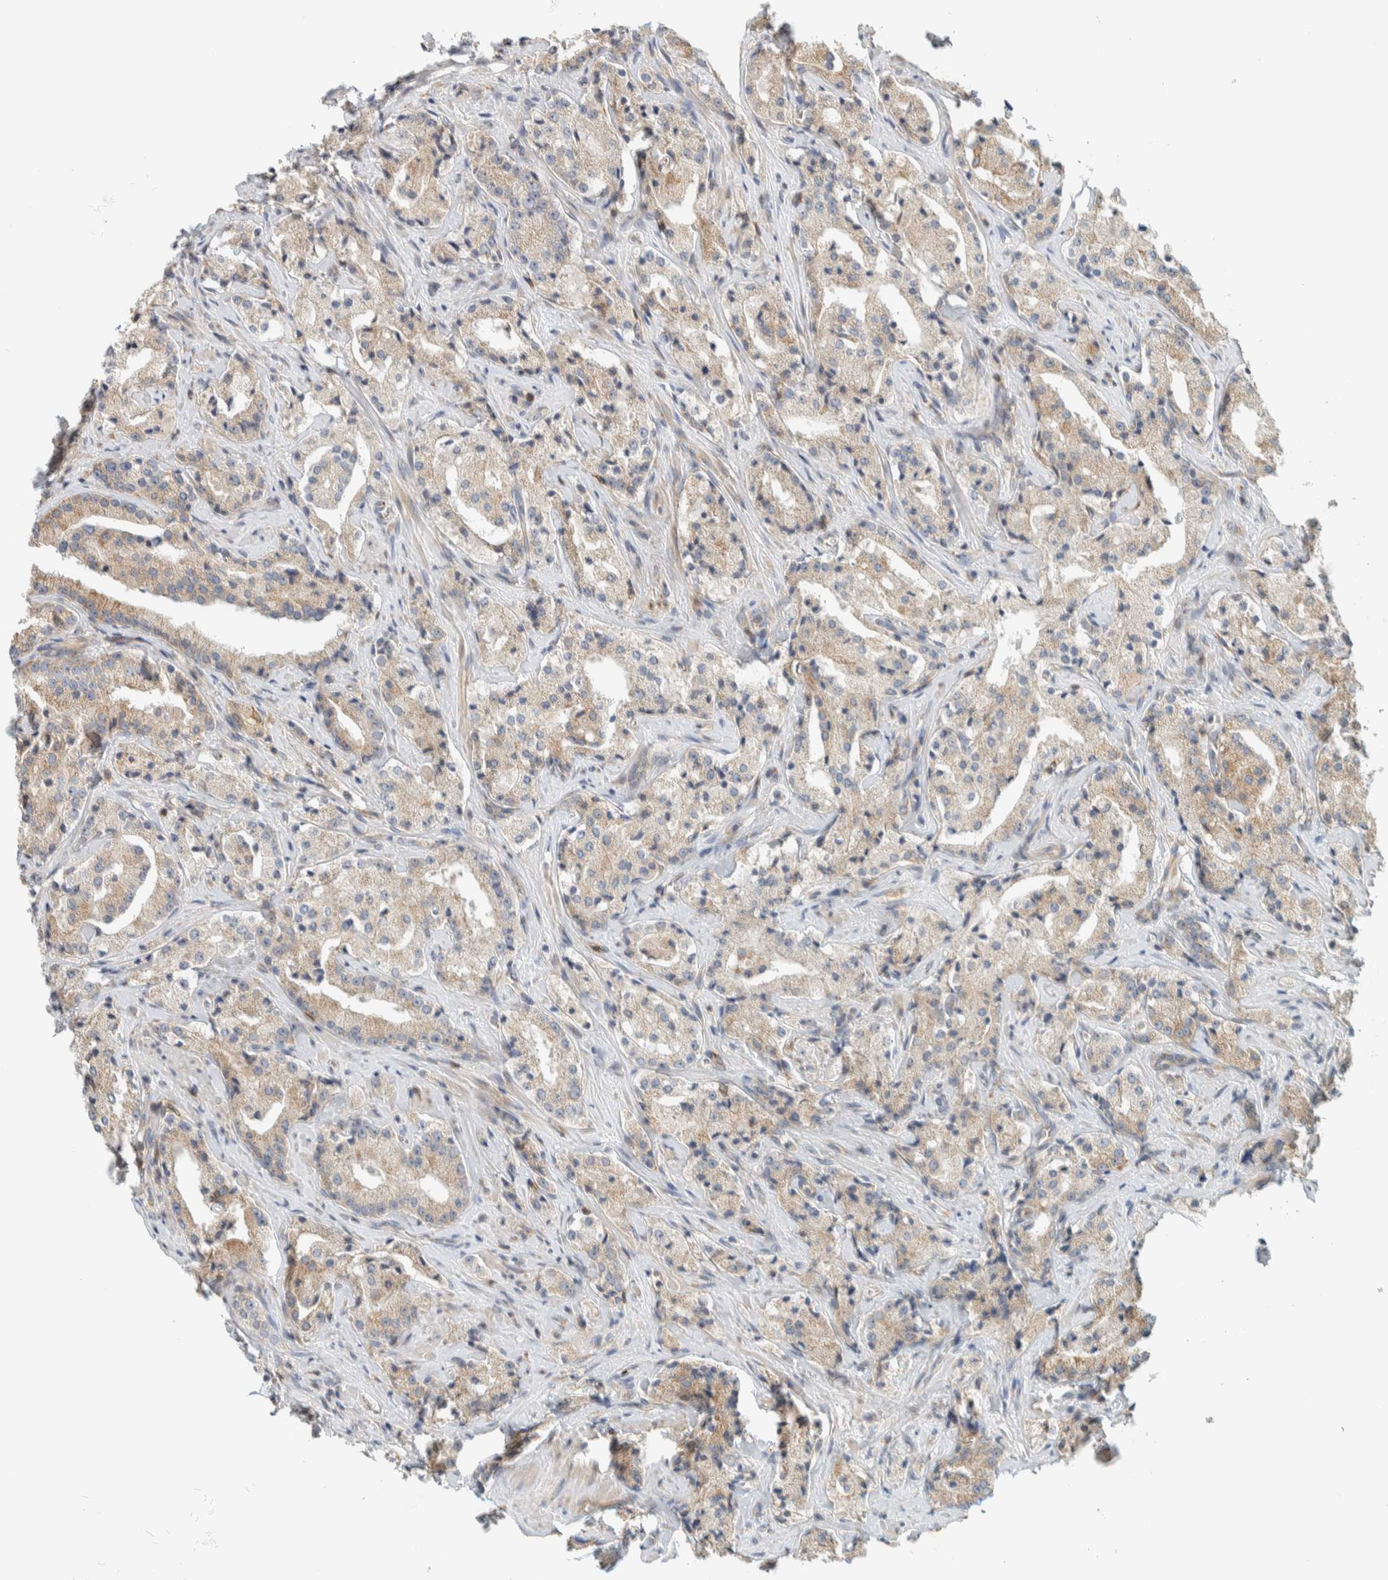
{"staining": {"intensity": "weak", "quantity": ">75%", "location": "cytoplasmic/membranous"}, "tissue": "prostate cancer", "cell_type": "Tumor cells", "image_type": "cancer", "snomed": [{"axis": "morphology", "description": "Adenocarcinoma, High grade"}, {"axis": "topography", "description": "Prostate"}], "caption": "High-power microscopy captured an immunohistochemistry (IHC) micrograph of prostate high-grade adenocarcinoma, revealing weak cytoplasmic/membranous expression in approximately >75% of tumor cells. The staining was performed using DAB, with brown indicating positive protein expression. Nuclei are stained blue with hematoxylin.", "gene": "CCDC57", "patient": {"sex": "male", "age": 63}}